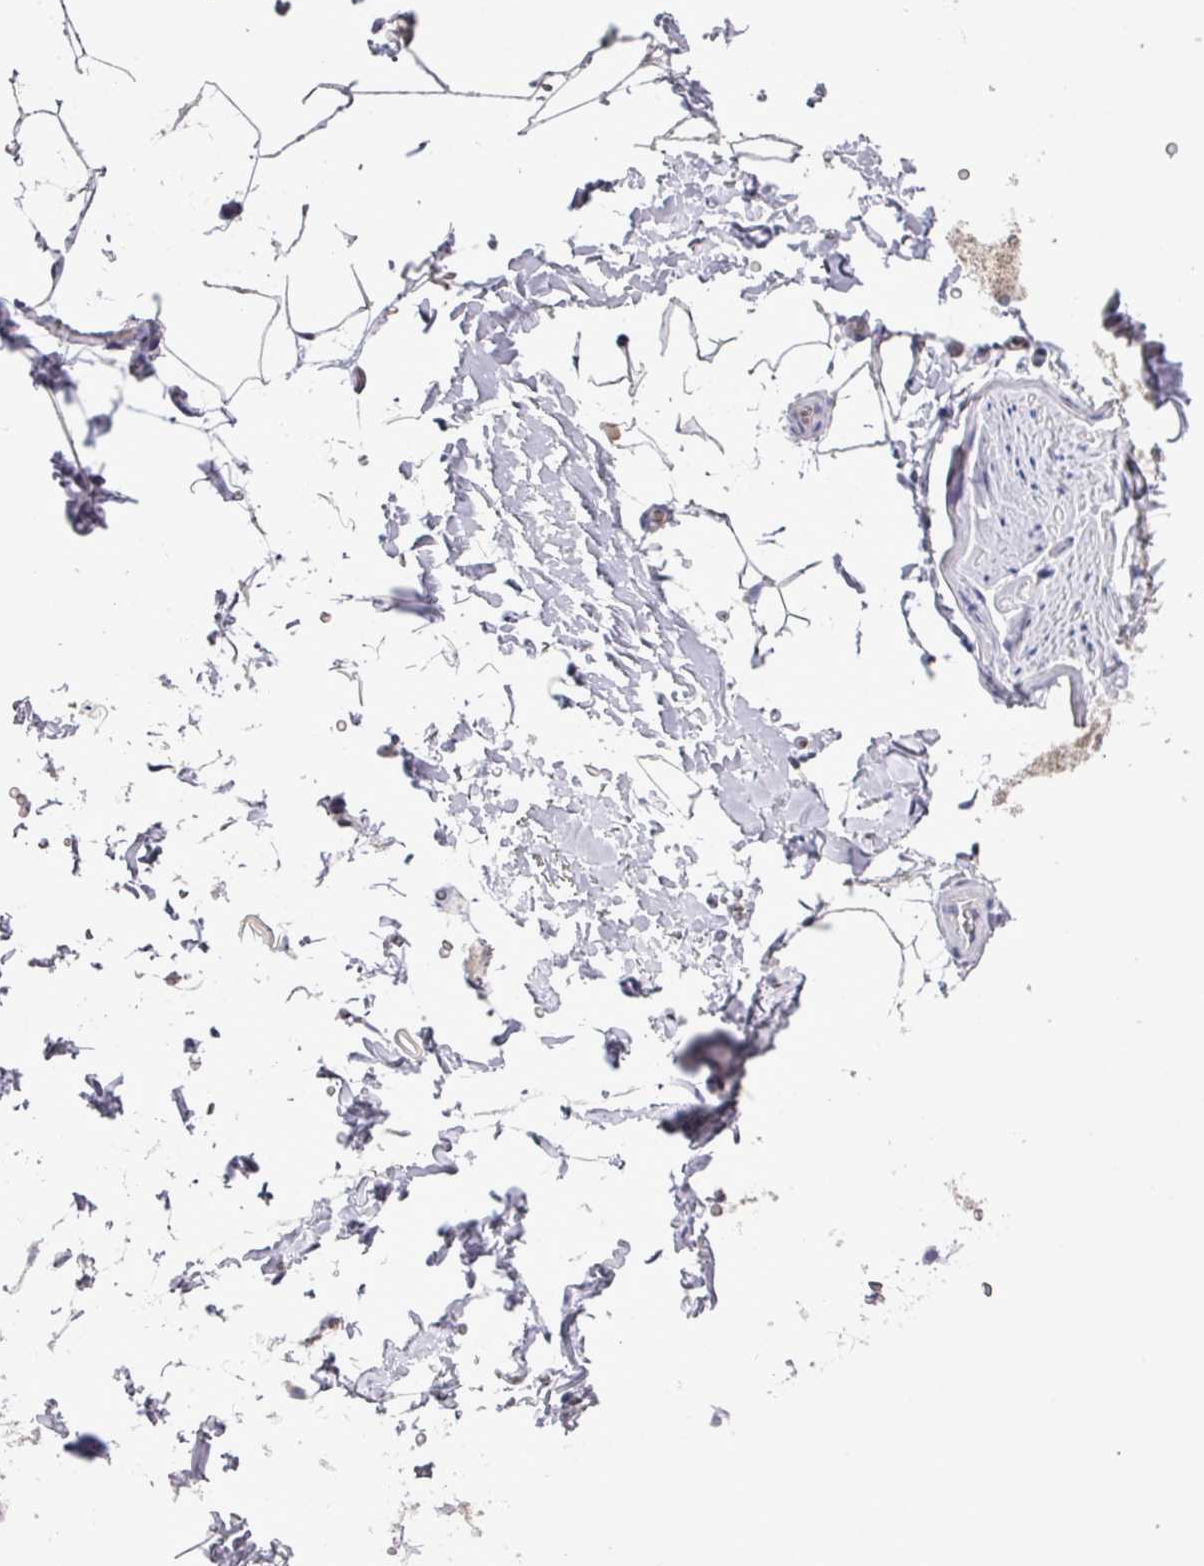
{"staining": {"intensity": "negative", "quantity": "none", "location": "none"}, "tissue": "adipose tissue", "cell_type": "Adipocytes", "image_type": "normal", "snomed": [{"axis": "morphology", "description": "Normal tissue, NOS"}, {"axis": "topography", "description": "Vascular tissue"}, {"axis": "topography", "description": "Peripheral nerve tissue"}], "caption": "The histopathology image exhibits no staining of adipocytes in unremarkable adipose tissue. The staining was performed using DAB (3,3'-diaminobenzidine) to visualize the protein expression in brown, while the nuclei were stained in blue with hematoxylin (Magnification: 20x).", "gene": "MT", "patient": {"sex": "male", "age": 41}}